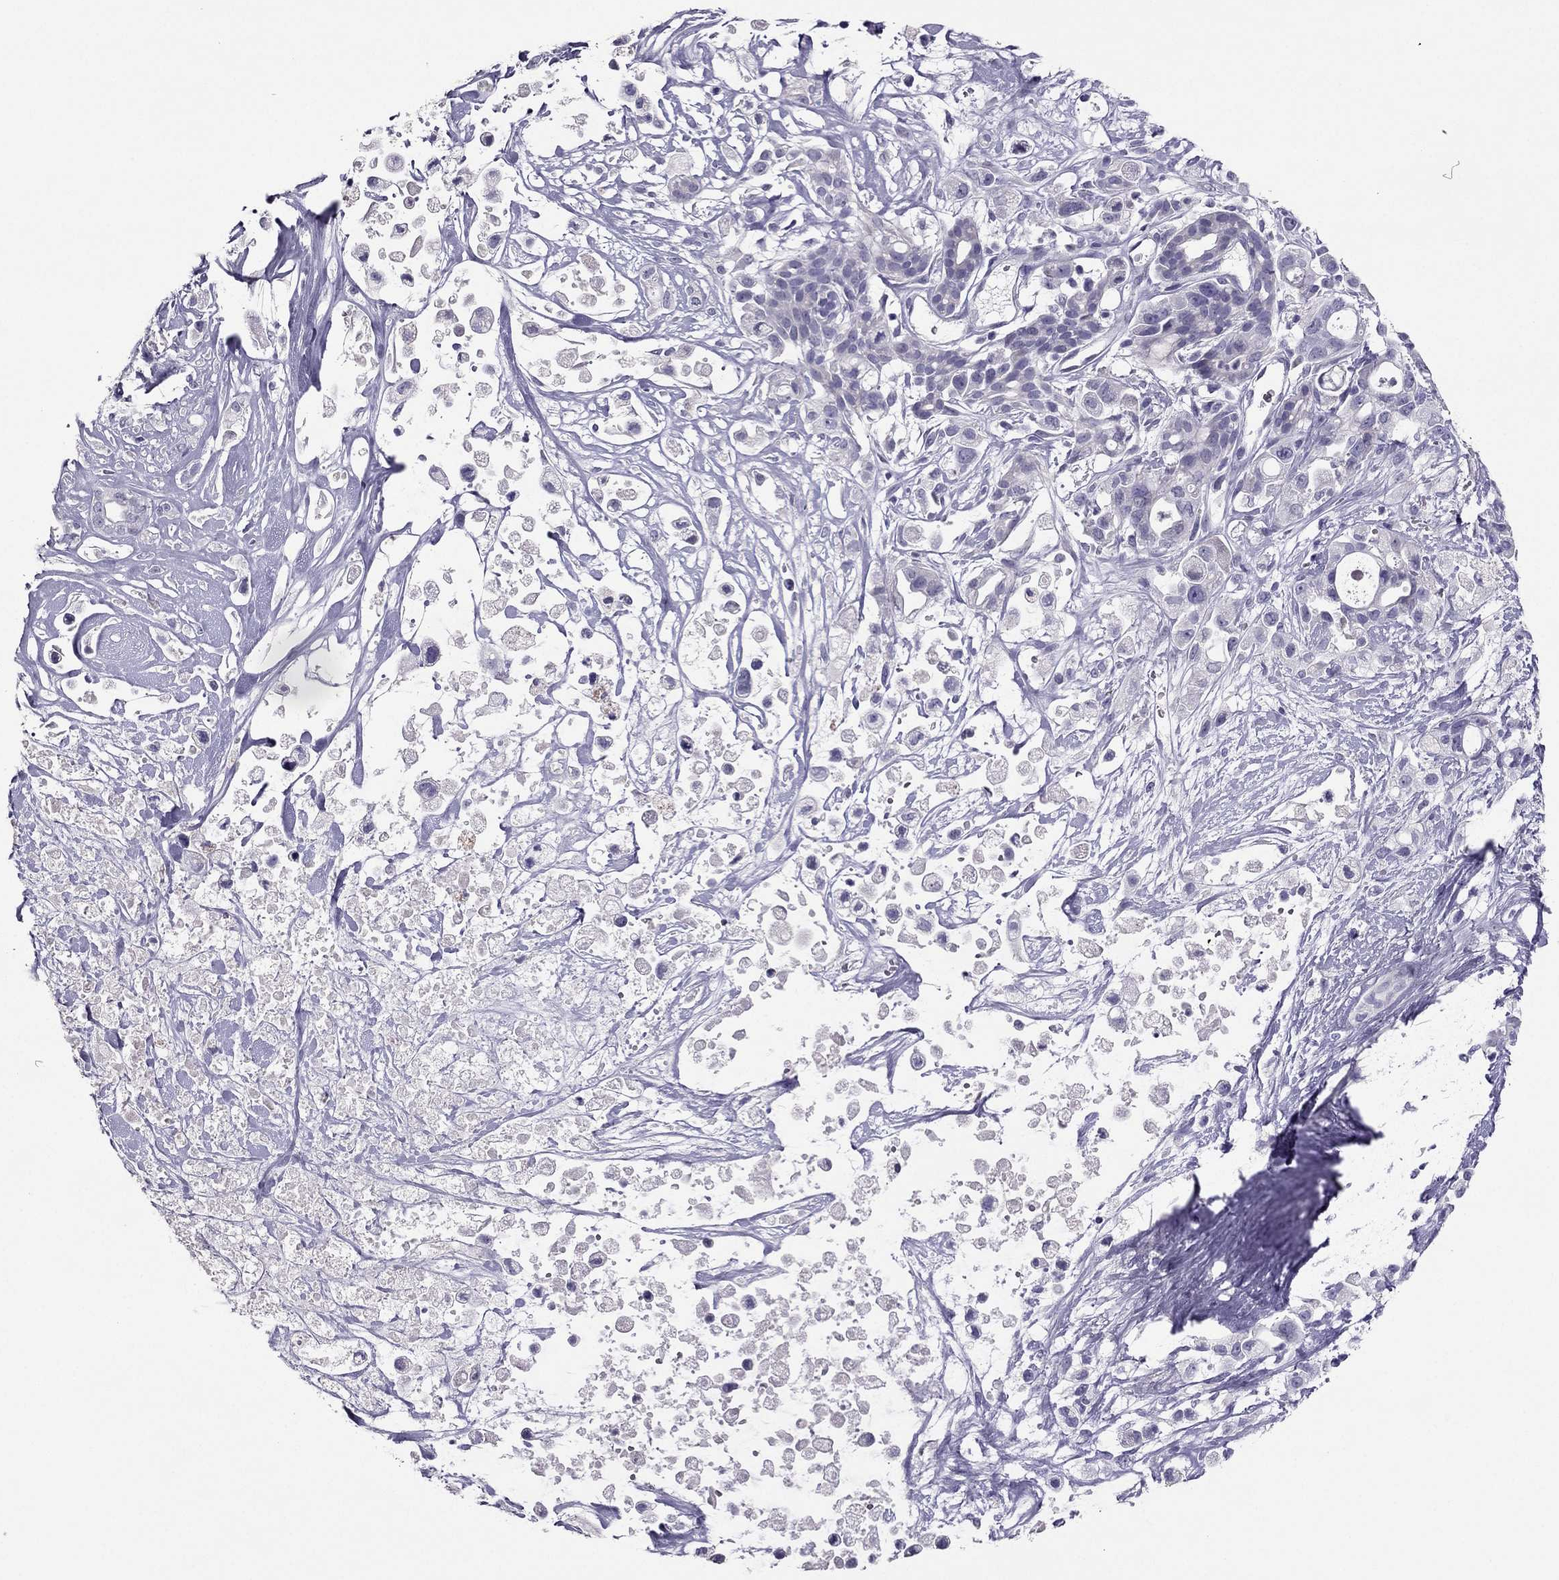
{"staining": {"intensity": "negative", "quantity": "none", "location": "none"}, "tissue": "pancreatic cancer", "cell_type": "Tumor cells", "image_type": "cancer", "snomed": [{"axis": "morphology", "description": "Adenocarcinoma, NOS"}, {"axis": "topography", "description": "Pancreas"}], "caption": "This image is of pancreatic cancer (adenocarcinoma) stained with immunohistochemistry to label a protein in brown with the nuclei are counter-stained blue. There is no expression in tumor cells.", "gene": "RHO", "patient": {"sex": "male", "age": 44}}